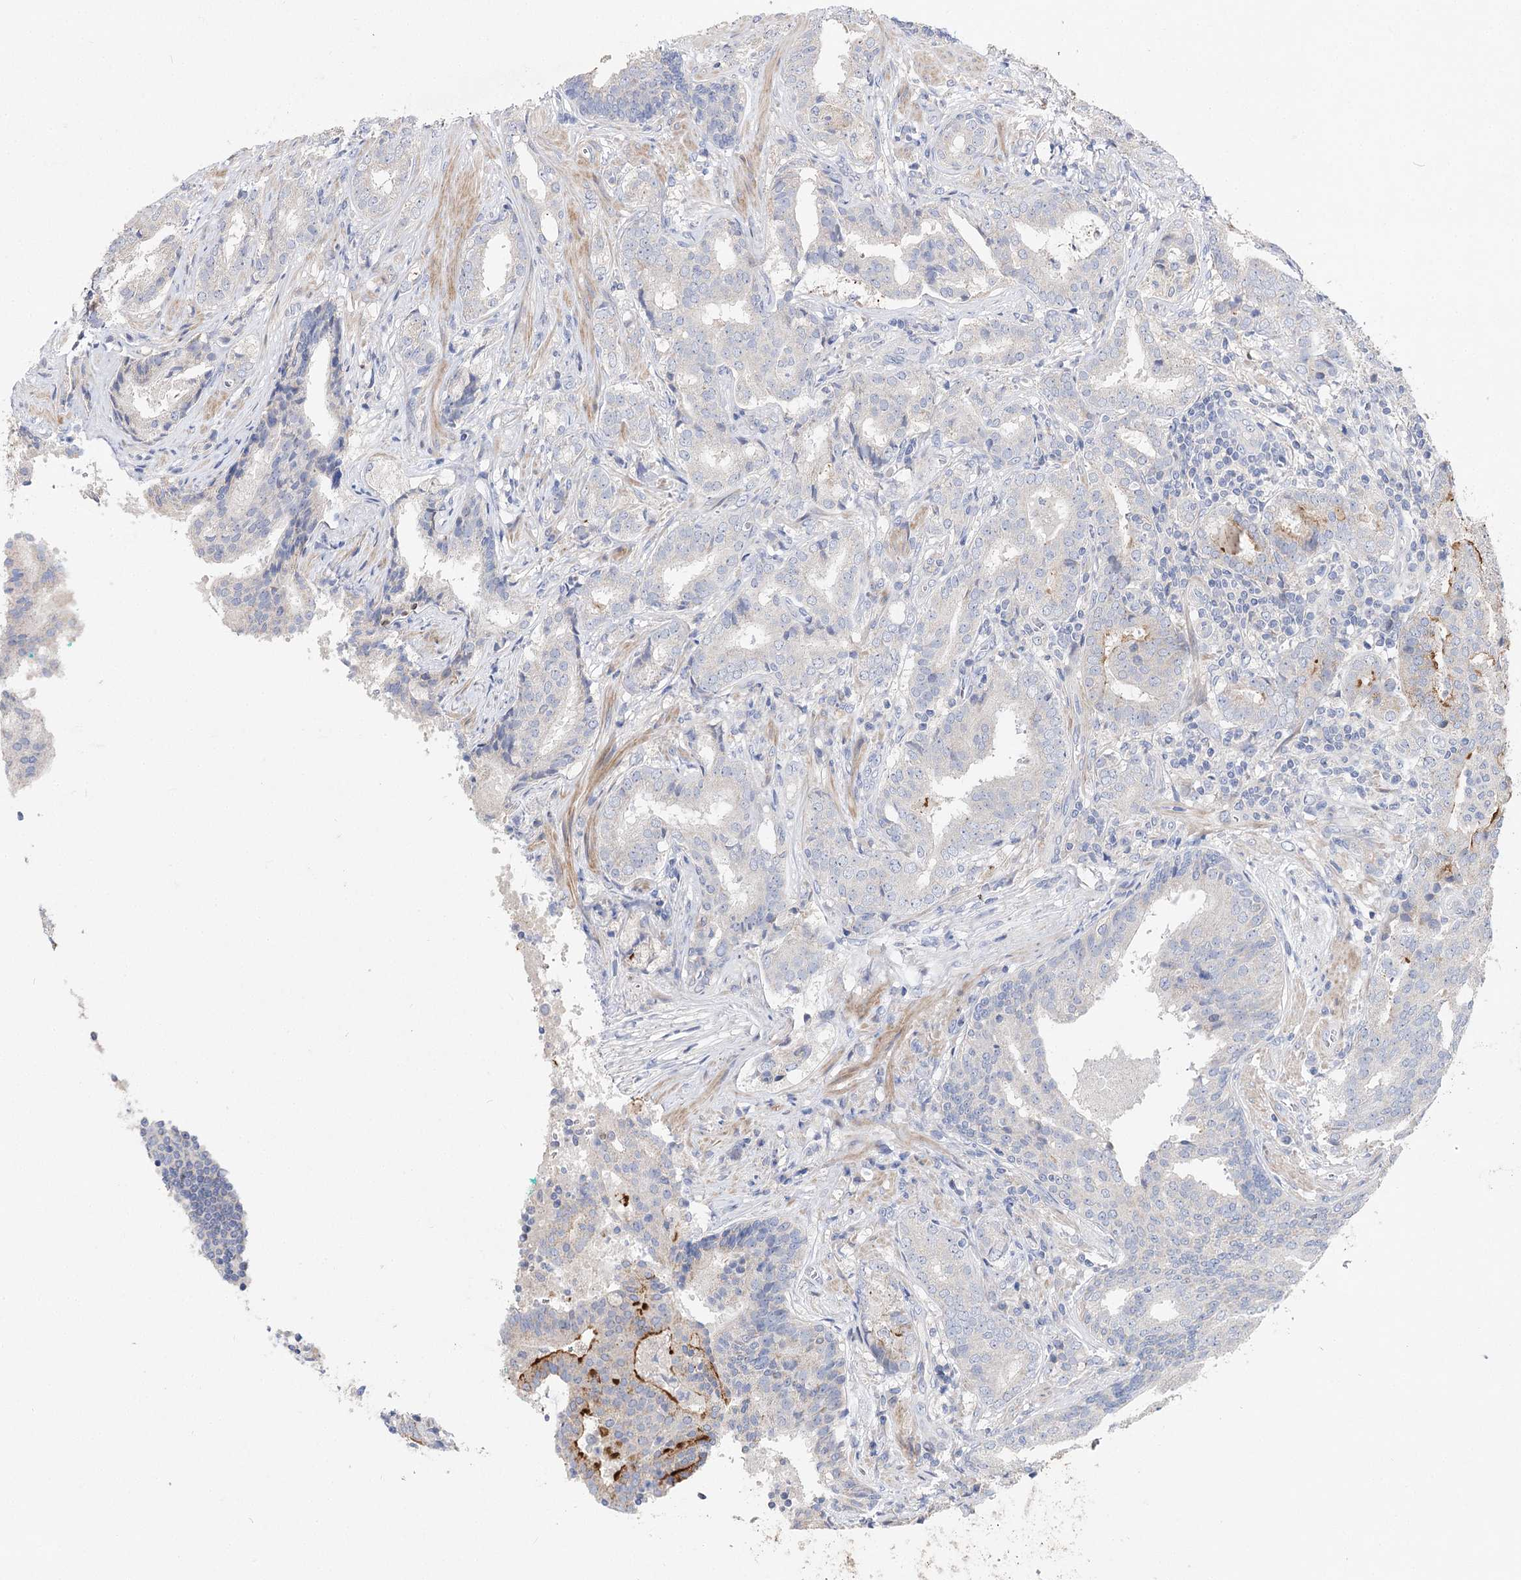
{"staining": {"intensity": "negative", "quantity": "none", "location": "none"}, "tissue": "prostate cancer", "cell_type": "Tumor cells", "image_type": "cancer", "snomed": [{"axis": "morphology", "description": "Adenocarcinoma, High grade"}, {"axis": "topography", "description": "Prostate"}], "caption": "Immunohistochemistry of human prostate cancer reveals no staining in tumor cells.", "gene": "NRAP", "patient": {"sex": "male", "age": 63}}